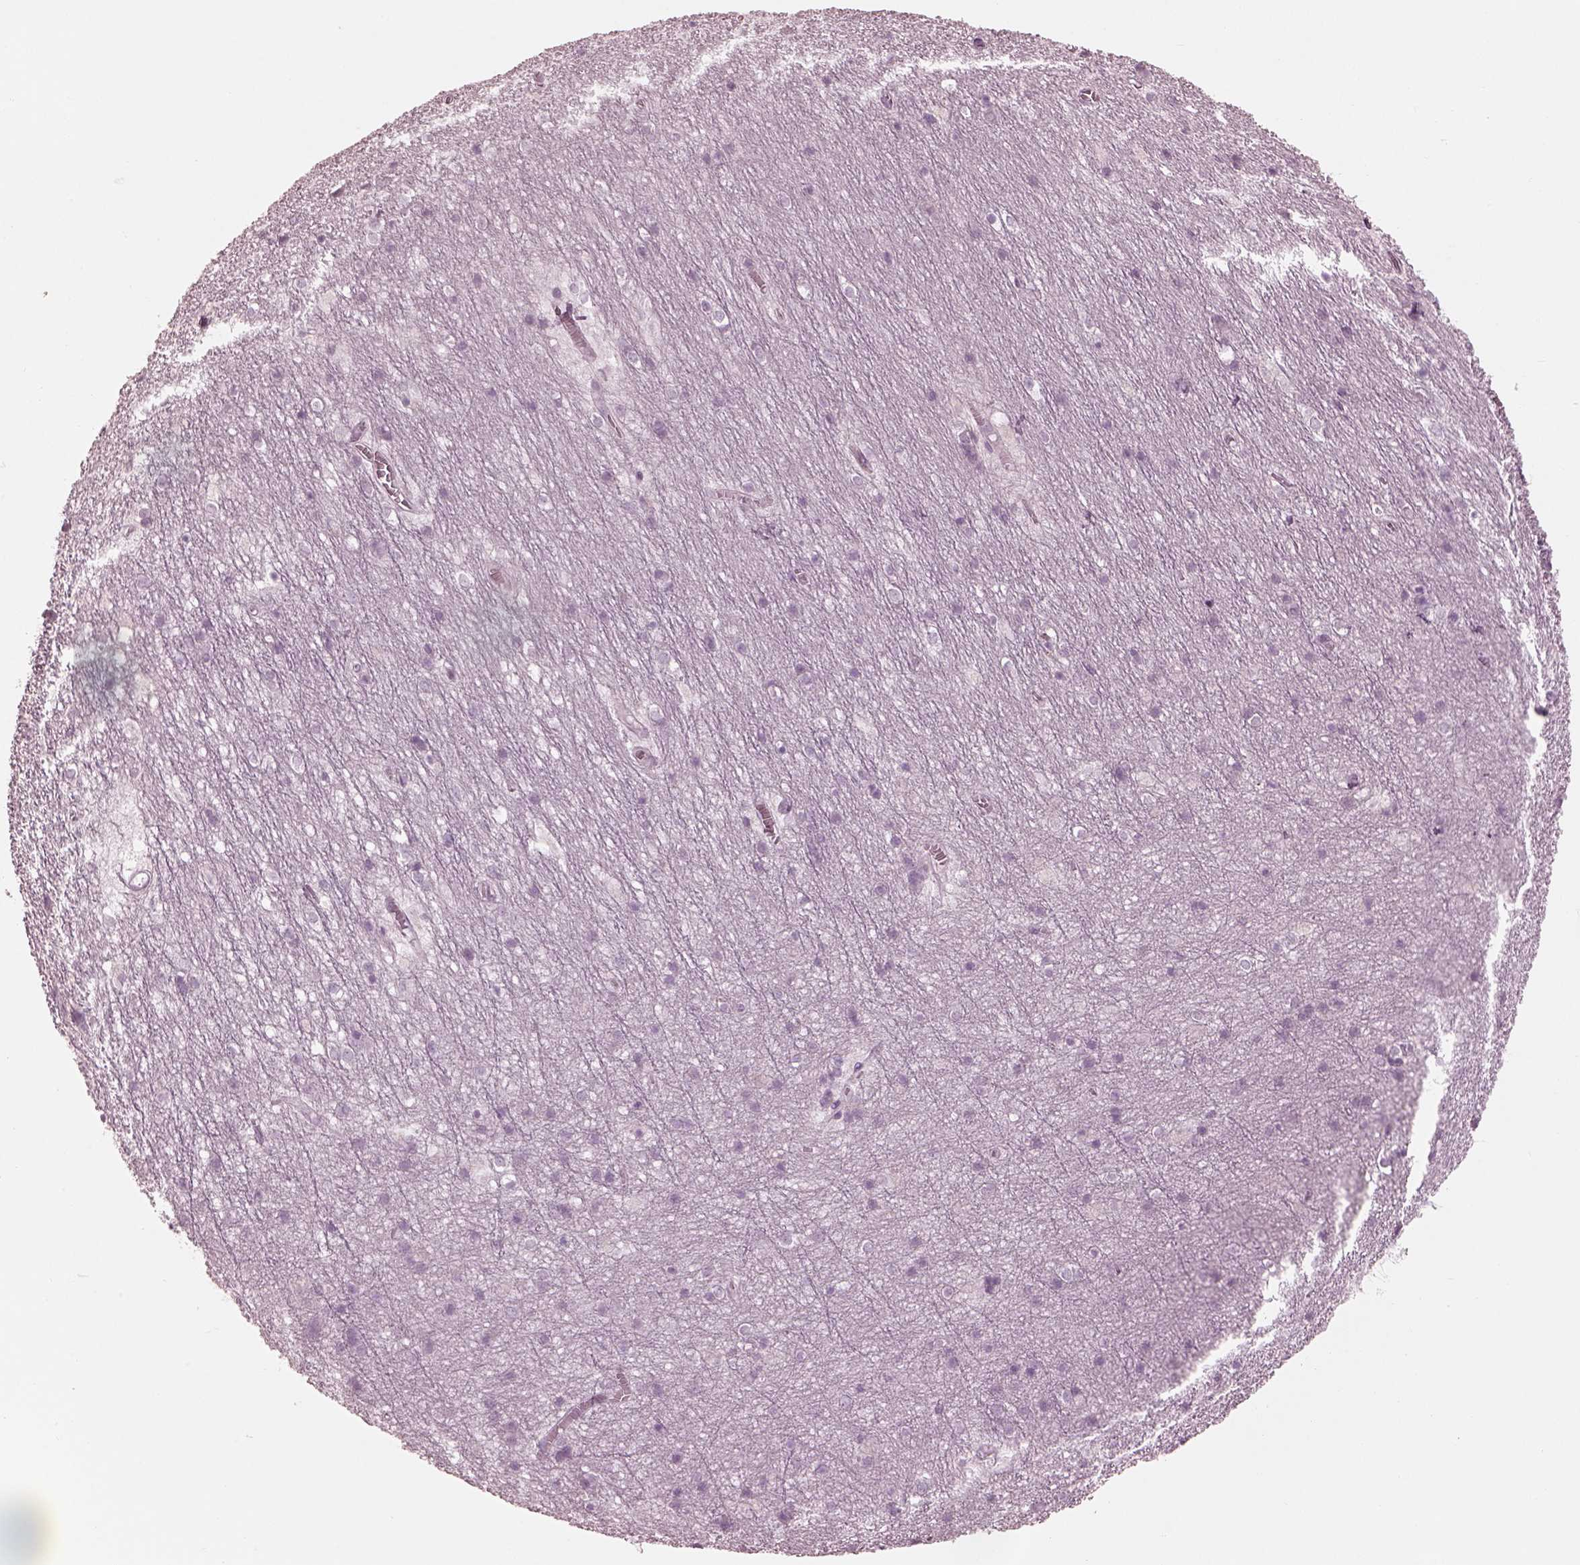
{"staining": {"intensity": "negative", "quantity": "none", "location": "none"}, "tissue": "cerebellum", "cell_type": "Cells in granular layer", "image_type": "normal", "snomed": [{"axis": "morphology", "description": "Normal tissue, NOS"}, {"axis": "topography", "description": "Cerebellum"}], "caption": "IHC image of unremarkable cerebellum: human cerebellum stained with DAB exhibits no significant protein positivity in cells in granular layer. (DAB (3,3'-diaminobenzidine) IHC, high magnification).", "gene": "KRTAP24", "patient": {"sex": "male", "age": 70}}